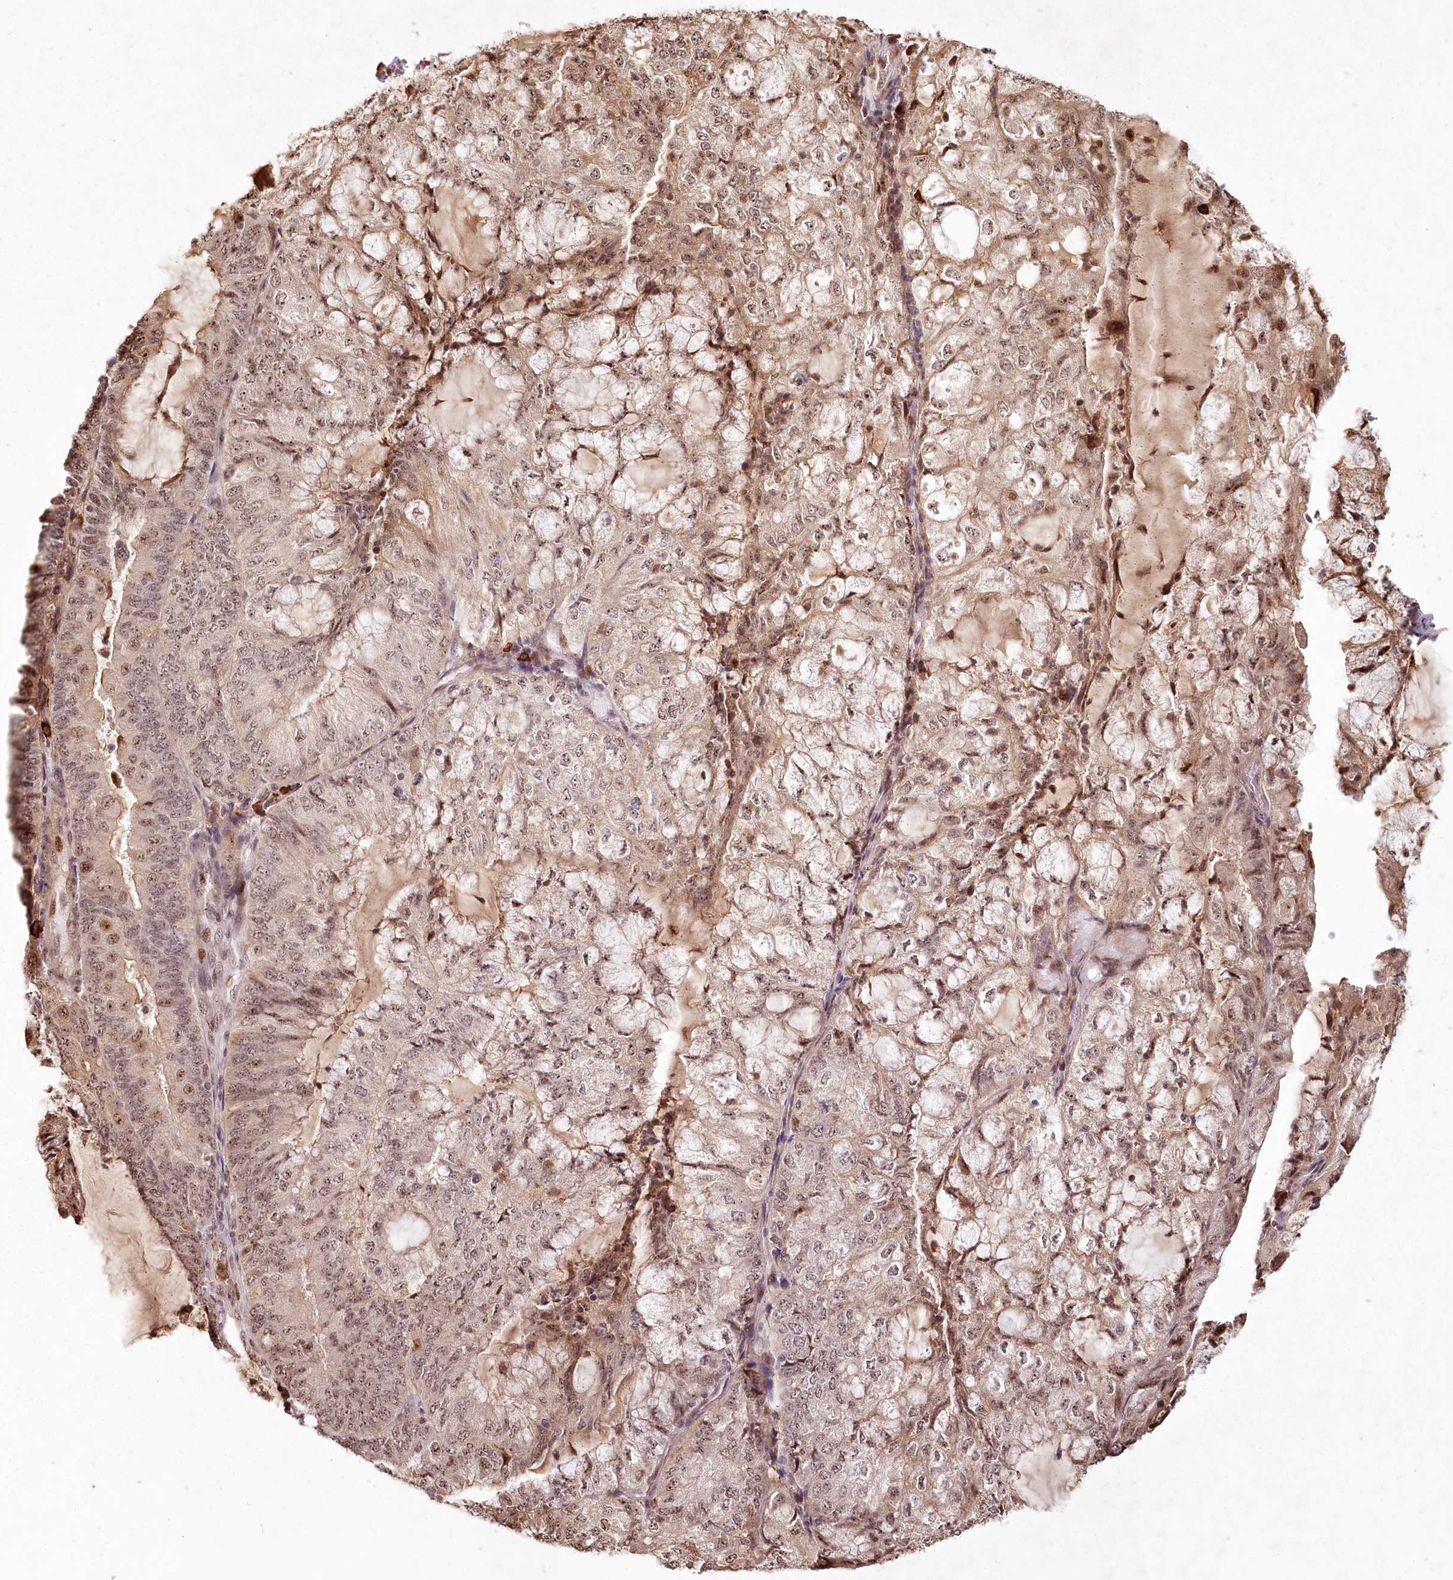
{"staining": {"intensity": "weak", "quantity": ">75%", "location": "nuclear"}, "tissue": "endometrial cancer", "cell_type": "Tumor cells", "image_type": "cancer", "snomed": [{"axis": "morphology", "description": "Adenocarcinoma, NOS"}, {"axis": "topography", "description": "Endometrium"}], "caption": "Immunohistochemical staining of adenocarcinoma (endometrial) displays weak nuclear protein expression in about >75% of tumor cells. The staining was performed using DAB, with brown indicating positive protein expression. Nuclei are stained blue with hematoxylin.", "gene": "PYROXD1", "patient": {"sex": "female", "age": 81}}